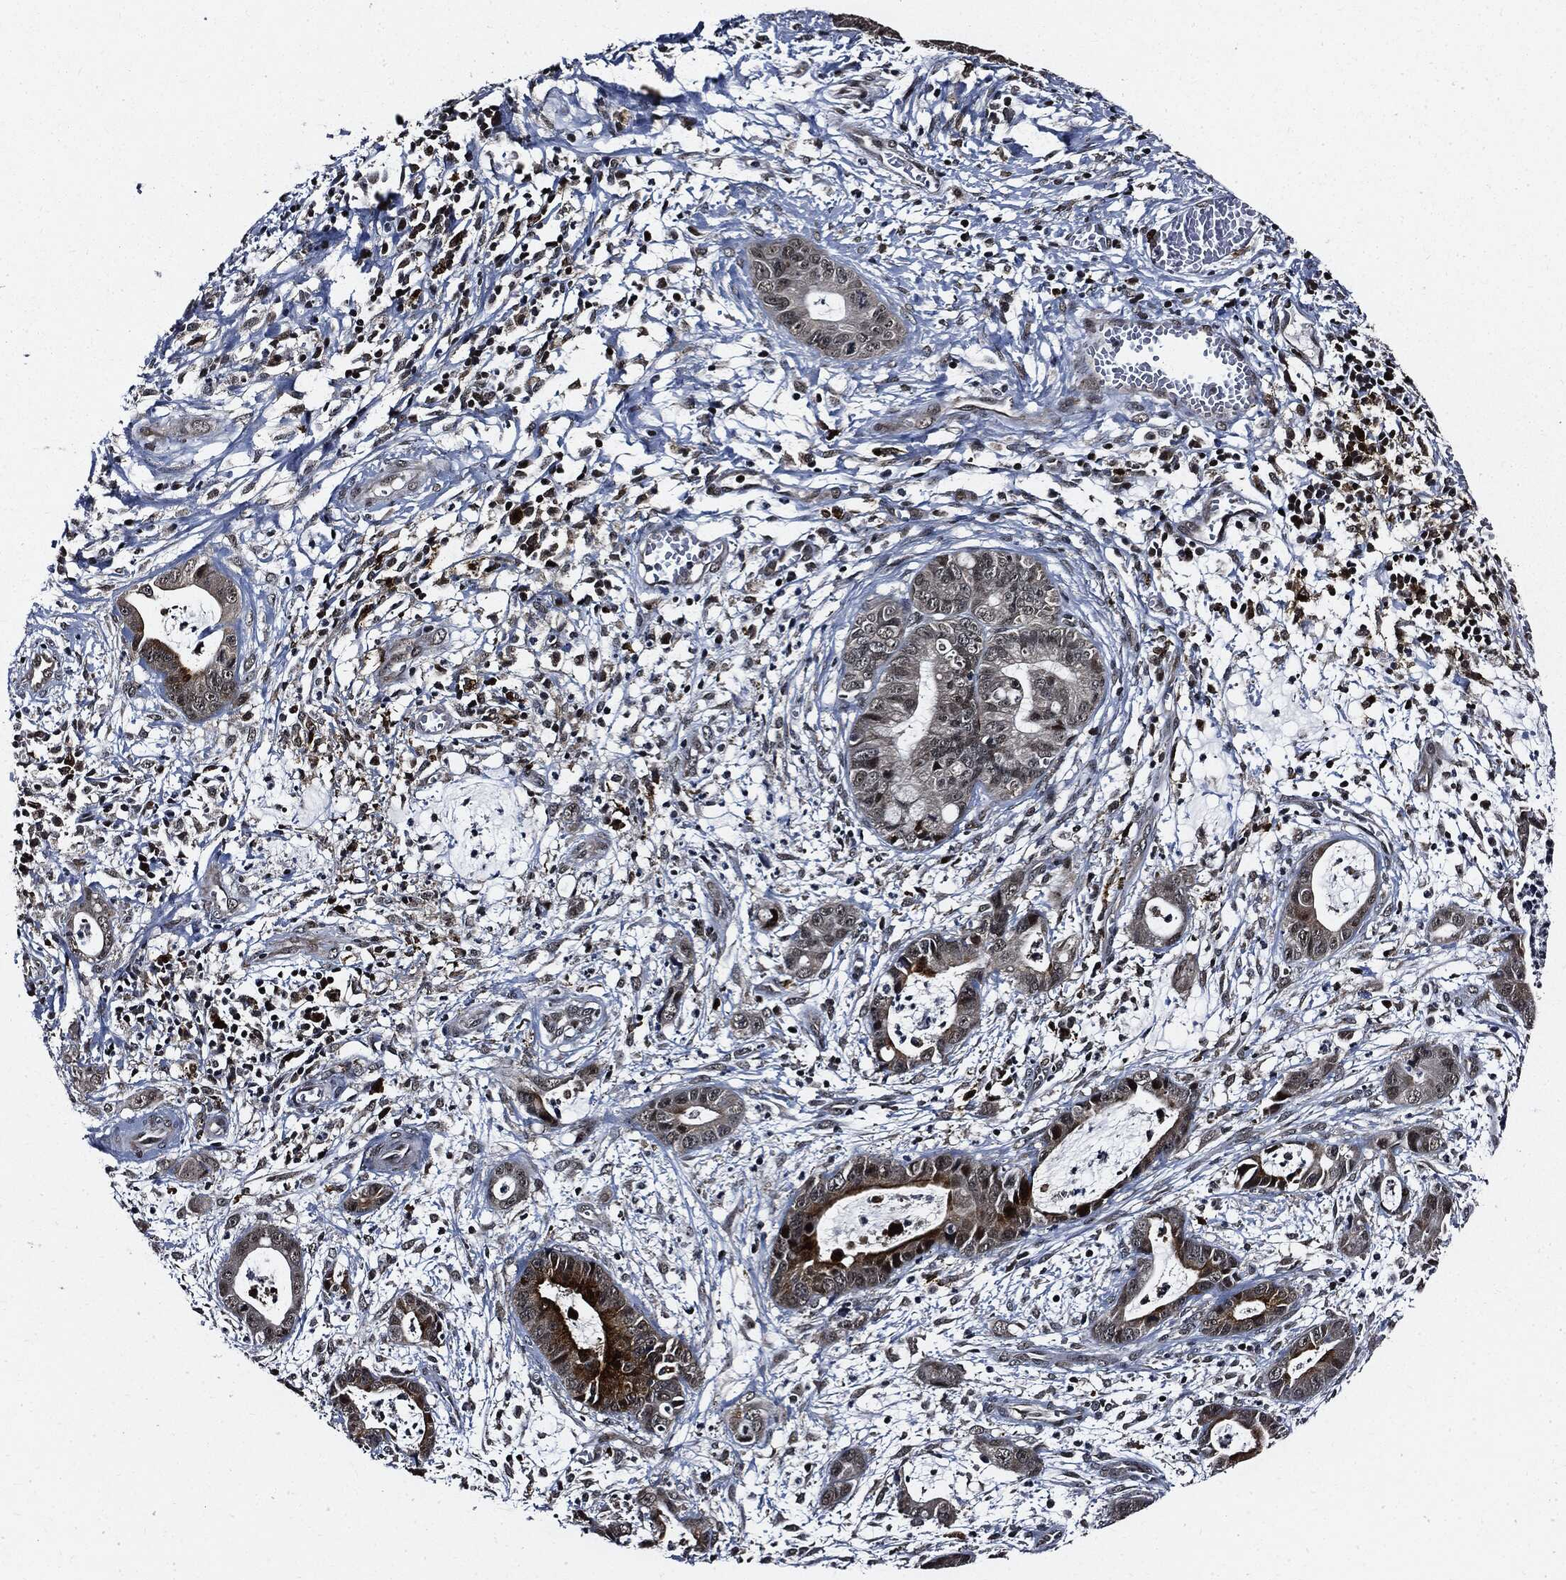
{"staining": {"intensity": "moderate", "quantity": "<25%", "location": "cytoplasmic/membranous"}, "tissue": "cervical cancer", "cell_type": "Tumor cells", "image_type": "cancer", "snomed": [{"axis": "morphology", "description": "Adenocarcinoma, NOS"}, {"axis": "topography", "description": "Cervix"}], "caption": "Tumor cells exhibit low levels of moderate cytoplasmic/membranous expression in approximately <25% of cells in cervical cancer (adenocarcinoma).", "gene": "SUGT1", "patient": {"sex": "female", "age": 44}}